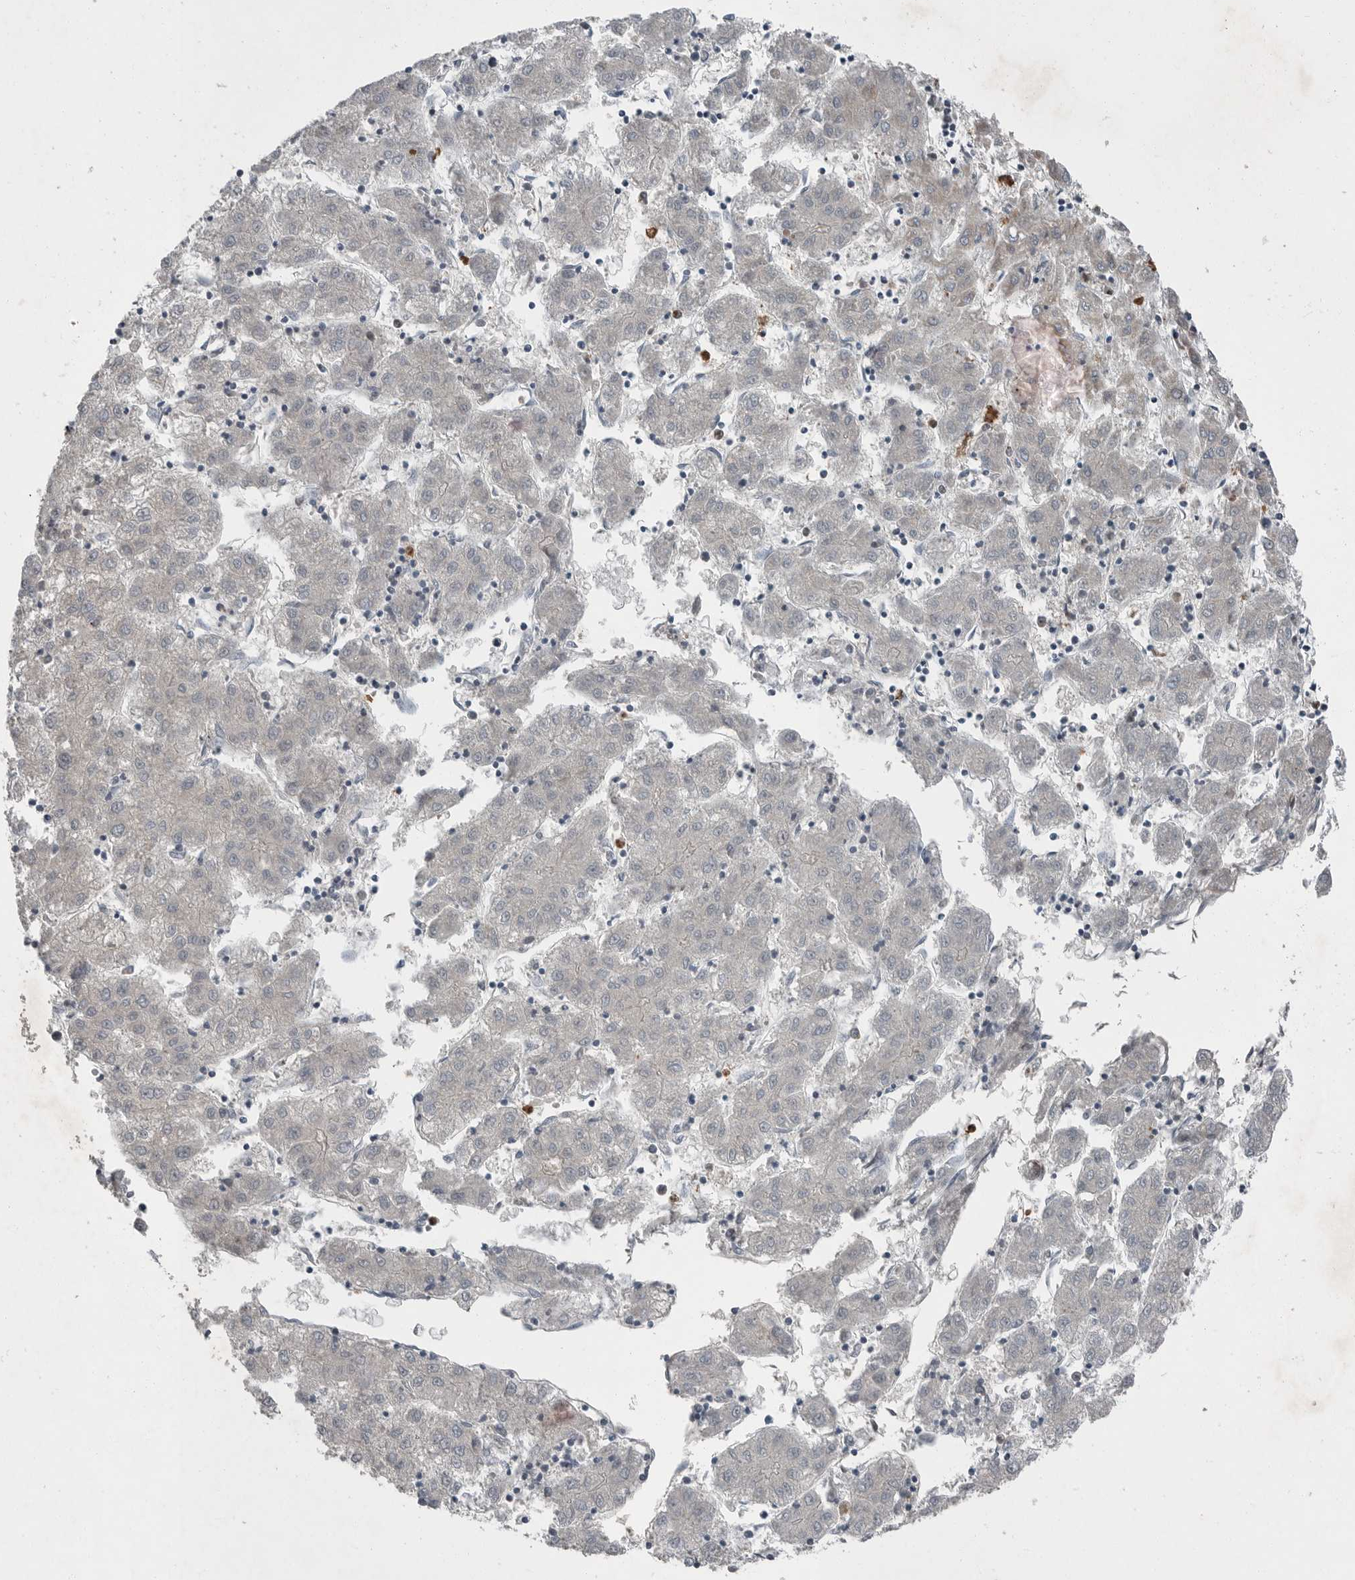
{"staining": {"intensity": "negative", "quantity": "none", "location": "none"}, "tissue": "liver cancer", "cell_type": "Tumor cells", "image_type": "cancer", "snomed": [{"axis": "morphology", "description": "Carcinoma, Hepatocellular, NOS"}, {"axis": "topography", "description": "Liver"}], "caption": "Protein analysis of liver cancer demonstrates no significant positivity in tumor cells. (Stains: DAB (3,3'-diaminobenzidine) immunohistochemistry with hematoxylin counter stain, Microscopy: brightfield microscopy at high magnification).", "gene": "SCP2", "patient": {"sex": "male", "age": 72}}